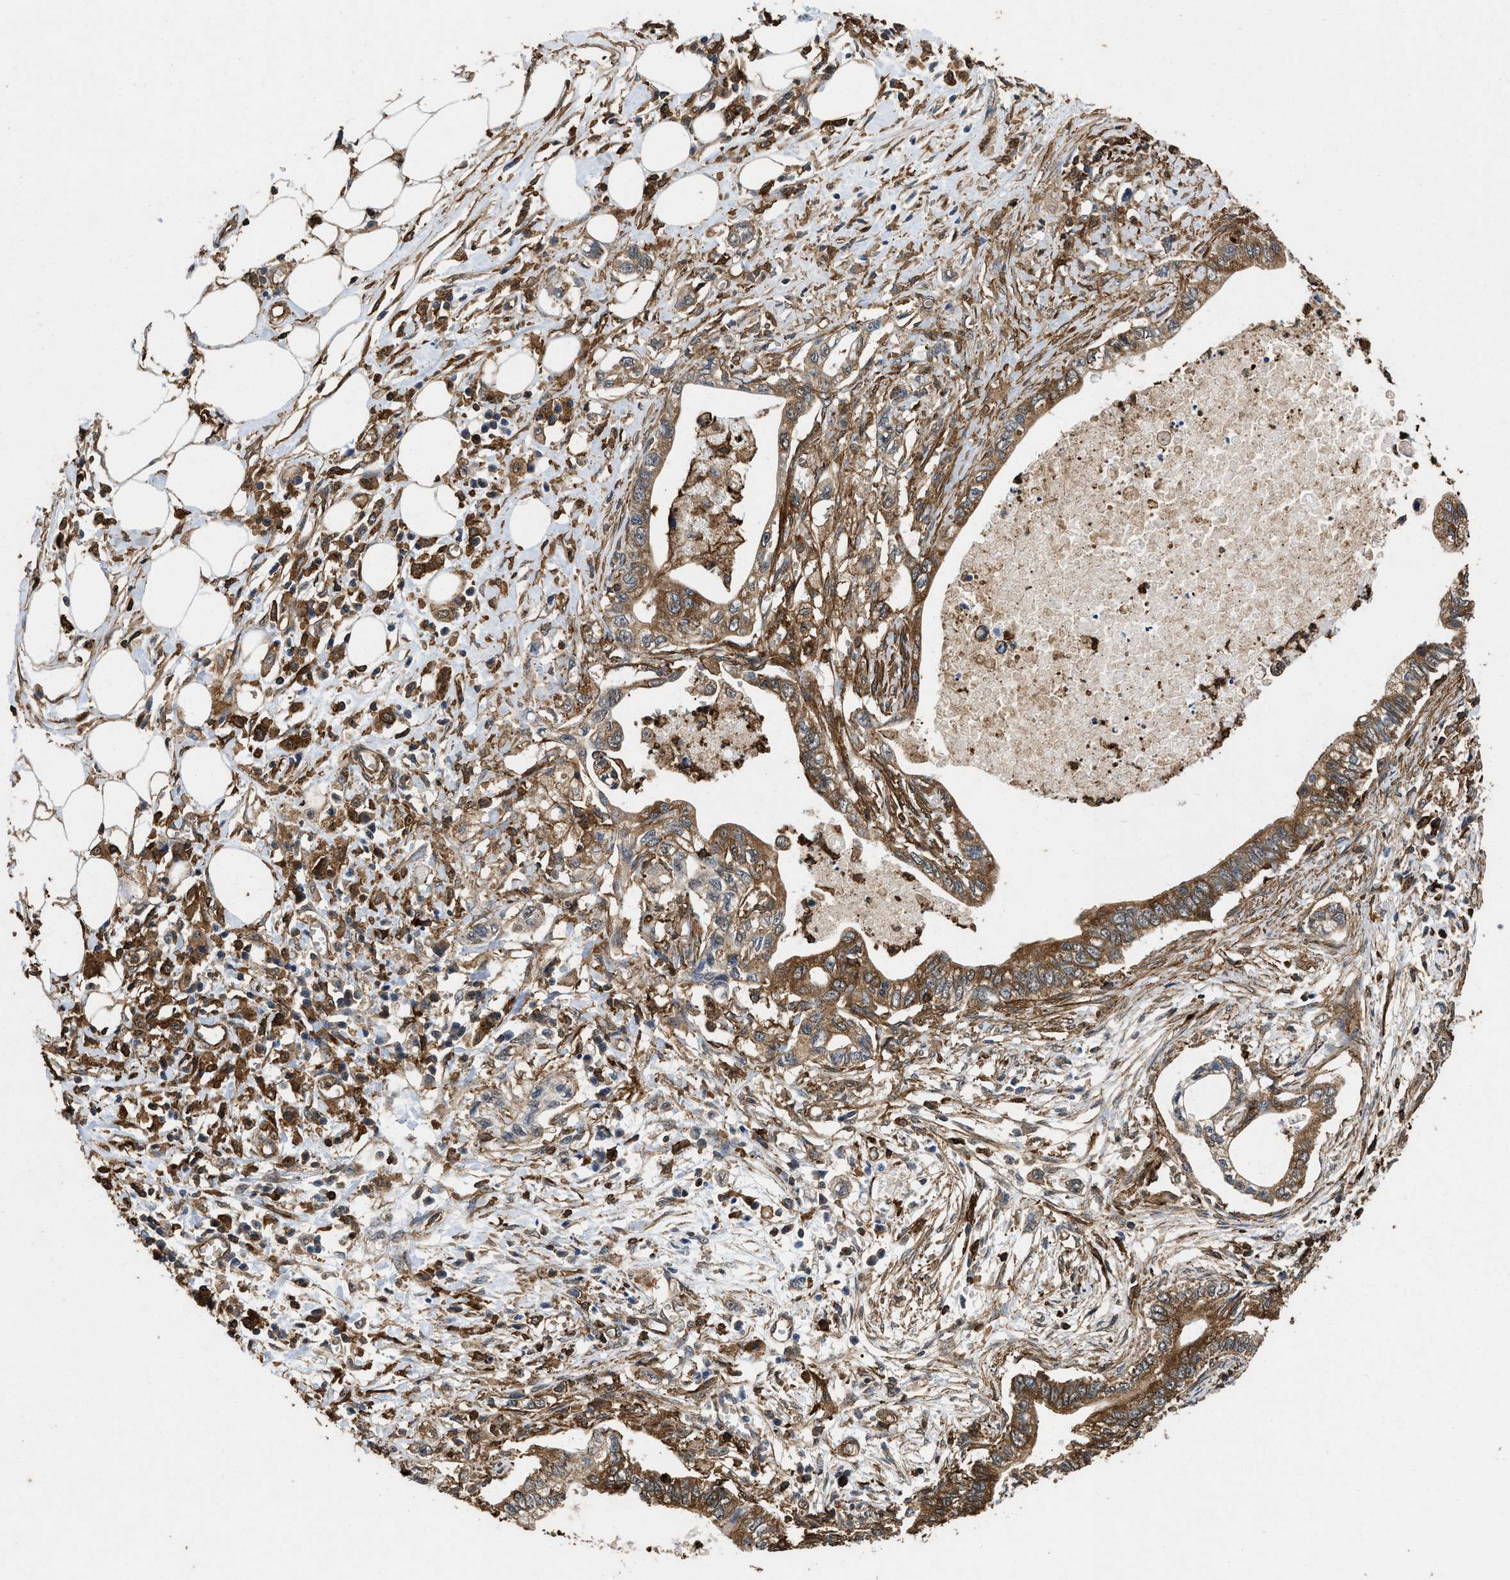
{"staining": {"intensity": "moderate", "quantity": ">75%", "location": "cytoplasmic/membranous"}, "tissue": "pancreatic cancer", "cell_type": "Tumor cells", "image_type": "cancer", "snomed": [{"axis": "morphology", "description": "Adenocarcinoma, NOS"}, {"axis": "topography", "description": "Pancreas"}], "caption": "Adenocarcinoma (pancreatic) tissue demonstrates moderate cytoplasmic/membranous staining in approximately >75% of tumor cells, visualized by immunohistochemistry.", "gene": "LINGO2", "patient": {"sex": "male", "age": 56}}